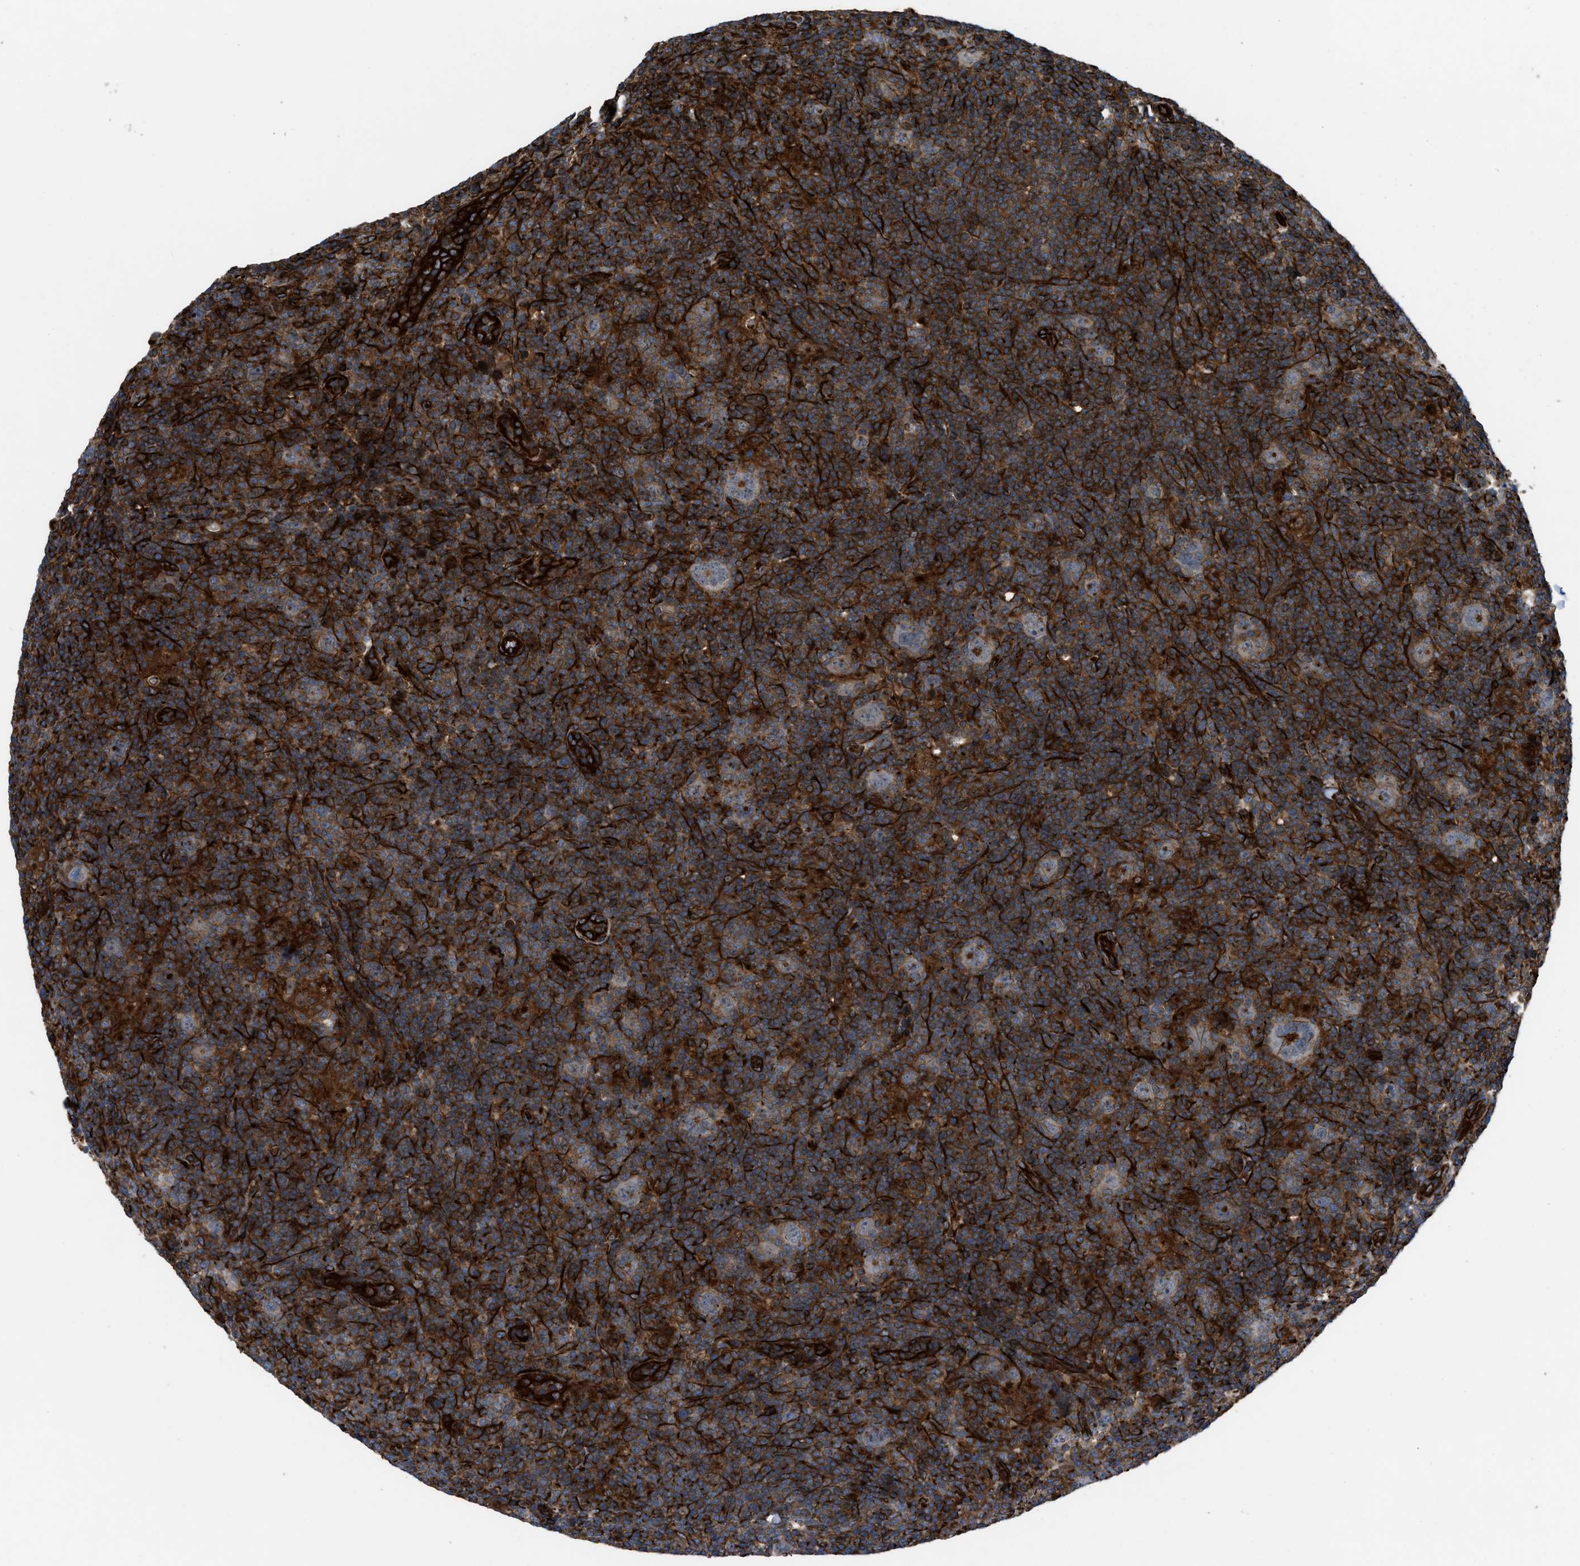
{"staining": {"intensity": "weak", "quantity": "25%-75%", "location": "cytoplasmic/membranous"}, "tissue": "lymphoma", "cell_type": "Tumor cells", "image_type": "cancer", "snomed": [{"axis": "morphology", "description": "Hodgkin's disease, NOS"}, {"axis": "topography", "description": "Lymph node"}], "caption": "There is low levels of weak cytoplasmic/membranous positivity in tumor cells of Hodgkin's disease, as demonstrated by immunohistochemical staining (brown color).", "gene": "PTPRE", "patient": {"sex": "female", "age": 57}}